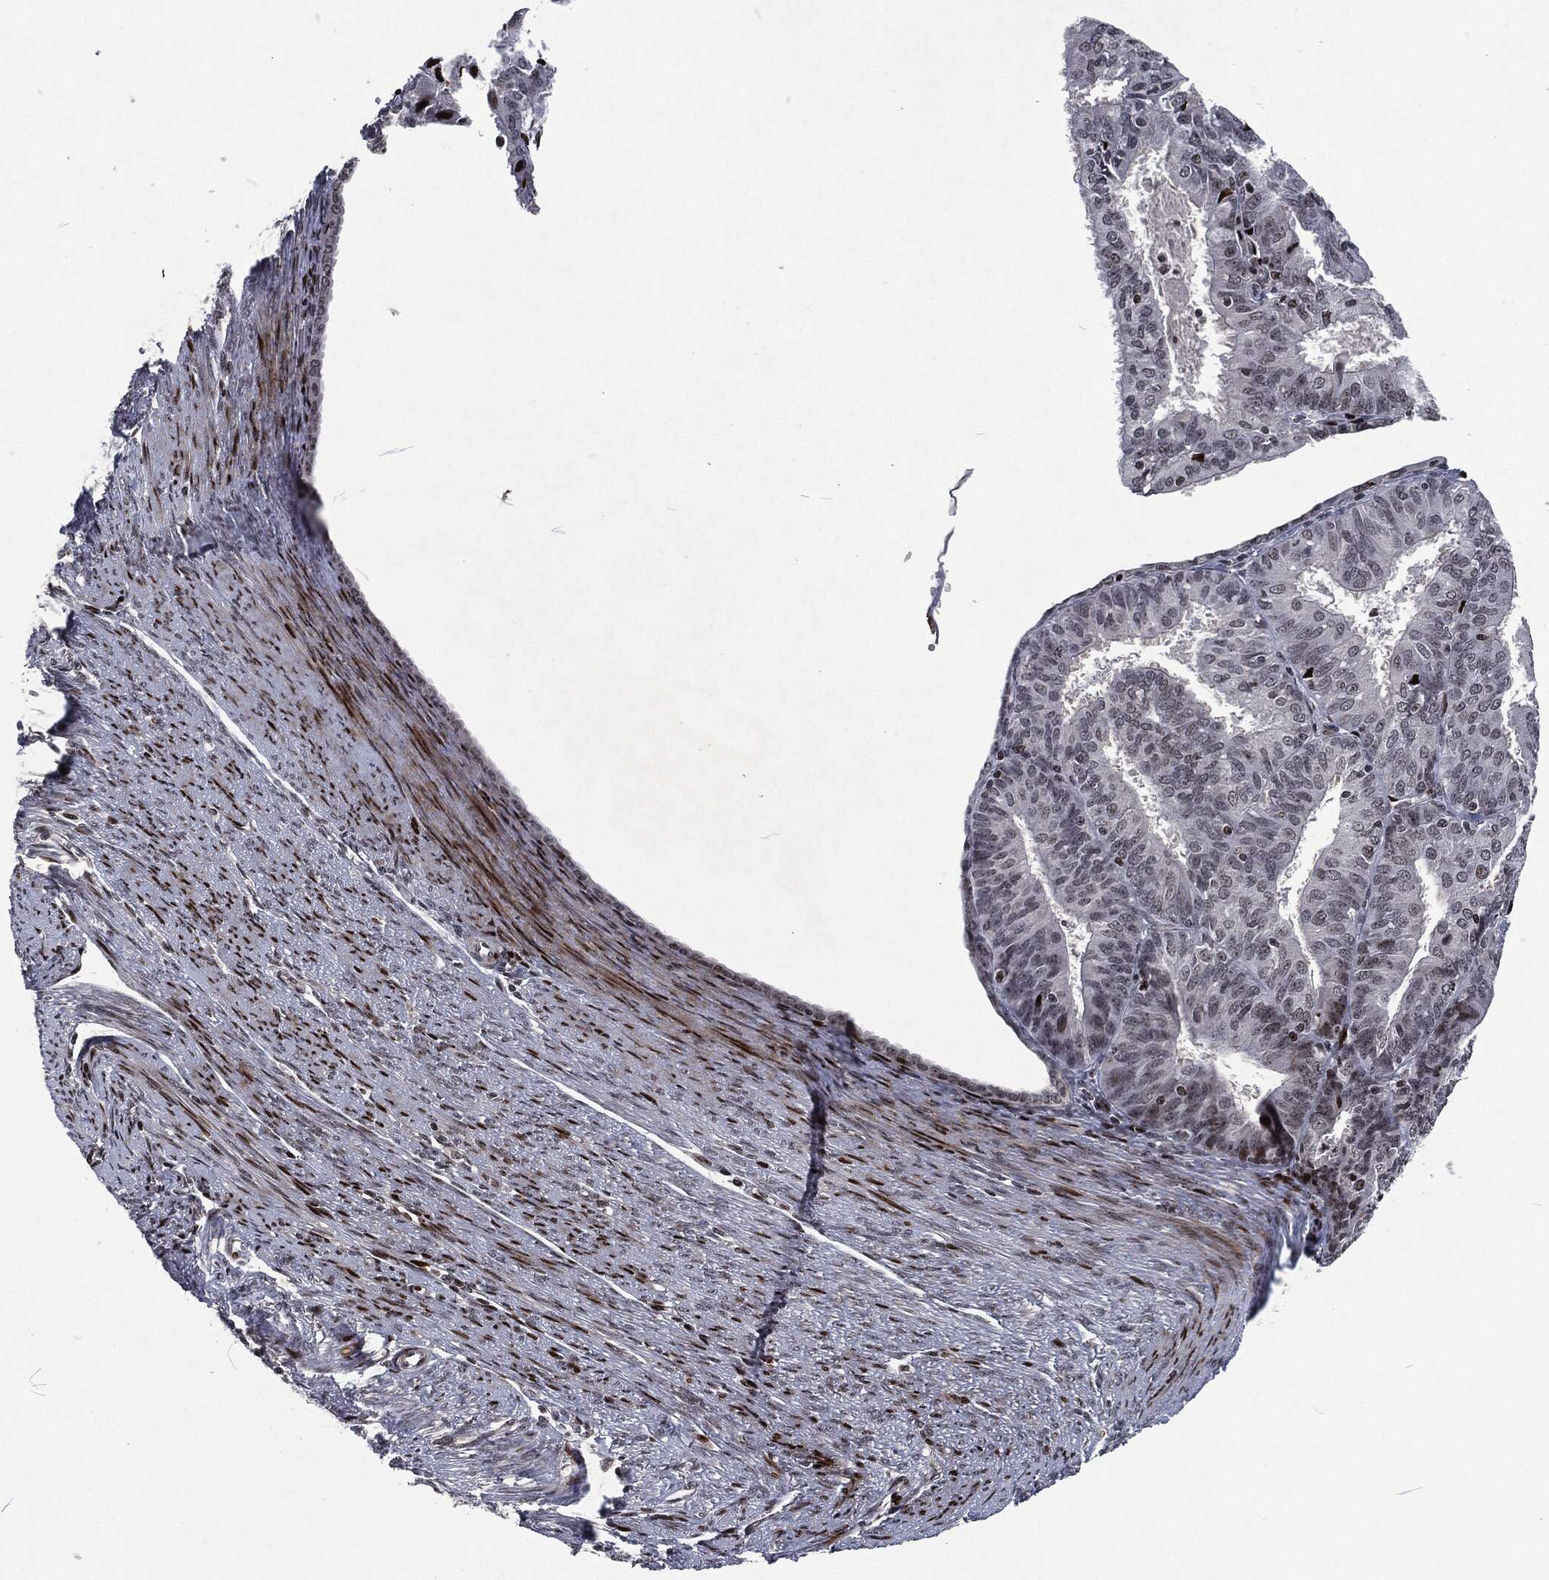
{"staining": {"intensity": "negative", "quantity": "none", "location": "none"}, "tissue": "endometrial cancer", "cell_type": "Tumor cells", "image_type": "cancer", "snomed": [{"axis": "morphology", "description": "Adenocarcinoma, NOS"}, {"axis": "topography", "description": "Endometrium"}], "caption": "Protein analysis of adenocarcinoma (endometrial) exhibits no significant positivity in tumor cells.", "gene": "EGFR", "patient": {"sex": "female", "age": 57}}